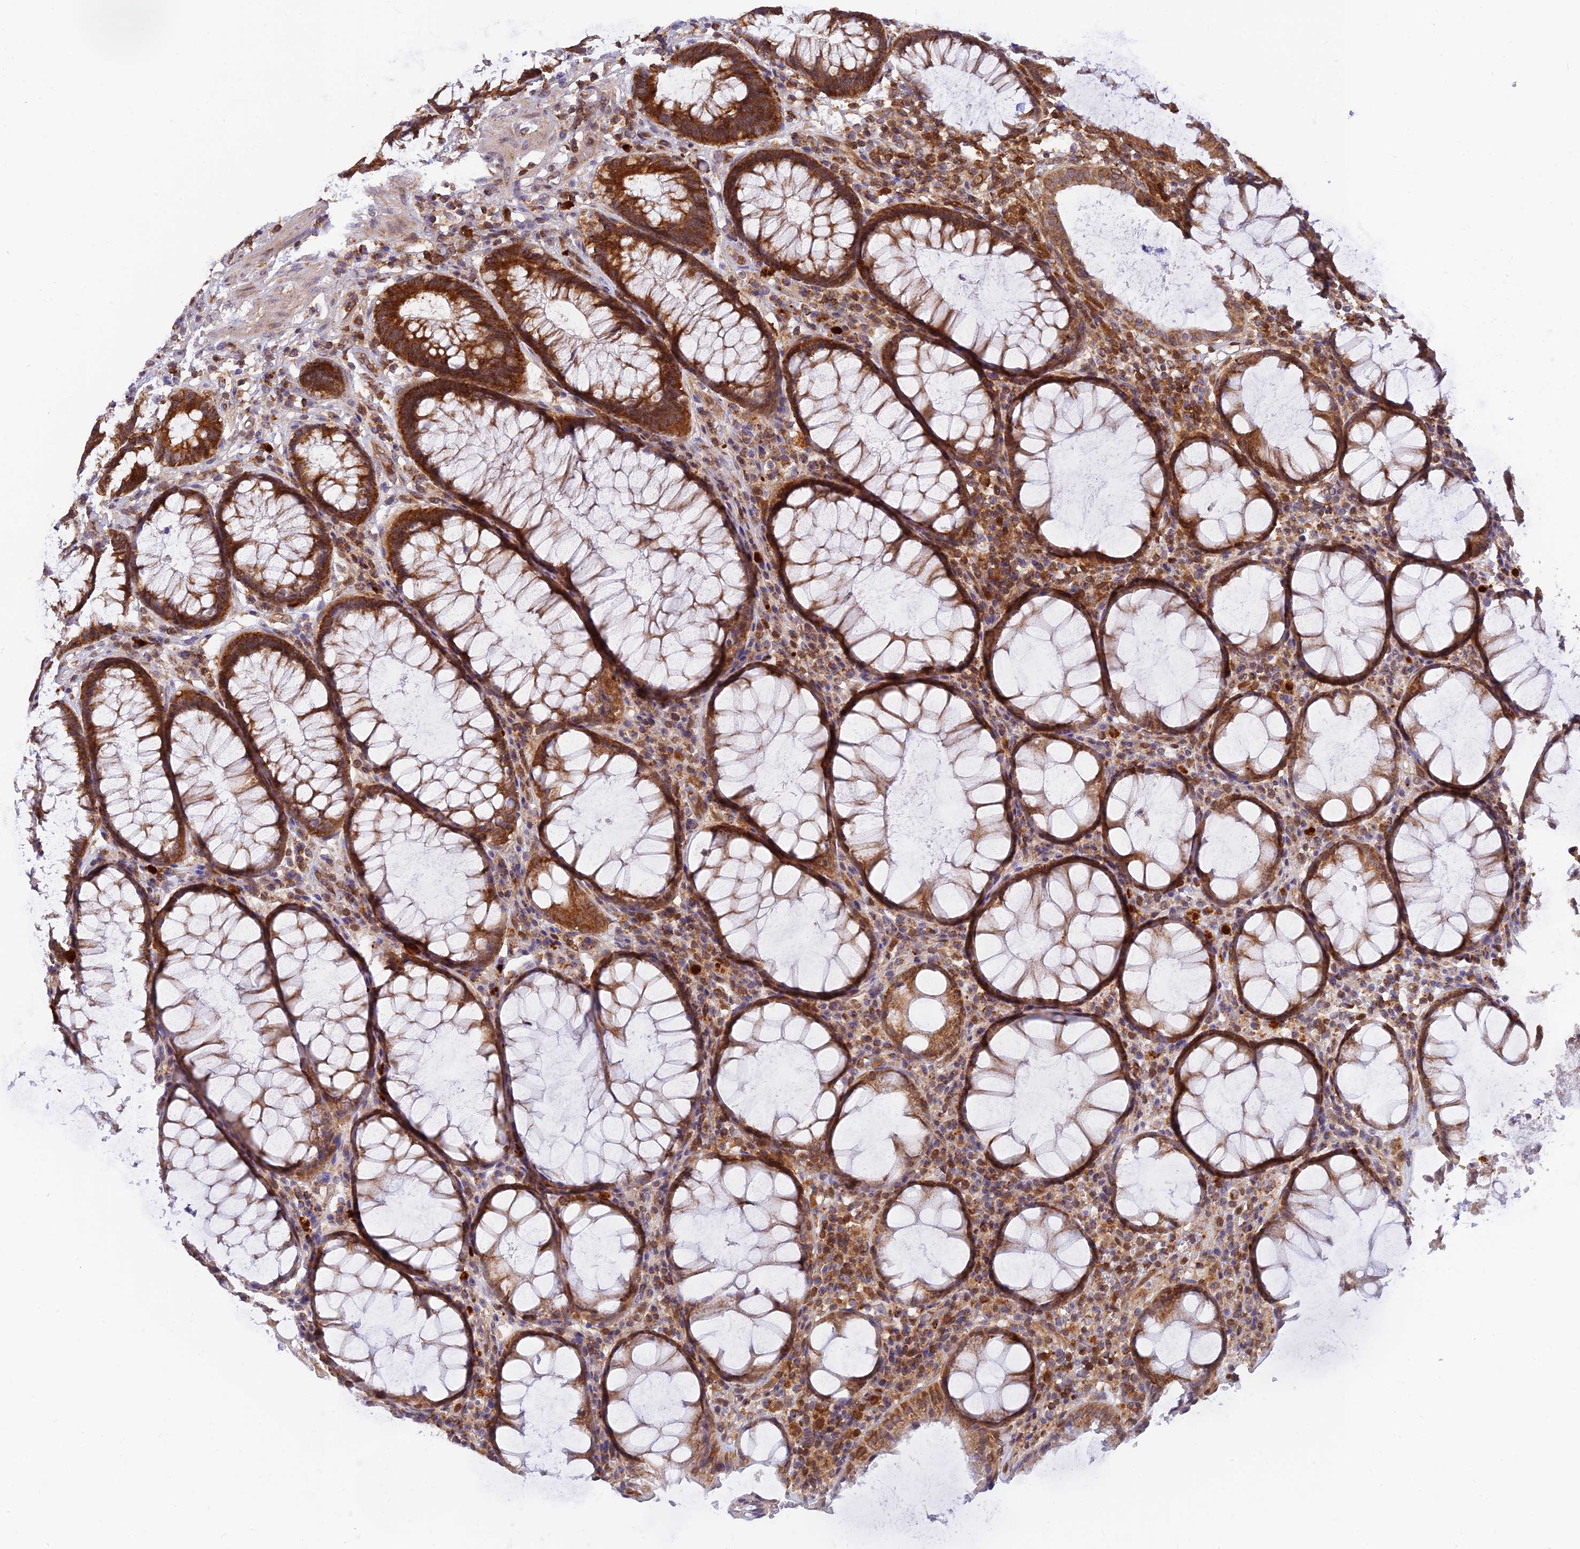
{"staining": {"intensity": "strong", "quantity": ">75%", "location": "cytoplasmic/membranous"}, "tissue": "rectum", "cell_type": "Glandular cells", "image_type": "normal", "snomed": [{"axis": "morphology", "description": "Normal tissue, NOS"}, {"axis": "topography", "description": "Rectum"}], "caption": "There is high levels of strong cytoplasmic/membranous positivity in glandular cells of benign rectum, as demonstrated by immunohistochemical staining (brown color).", "gene": "LYSMD2", "patient": {"sex": "male", "age": 64}}